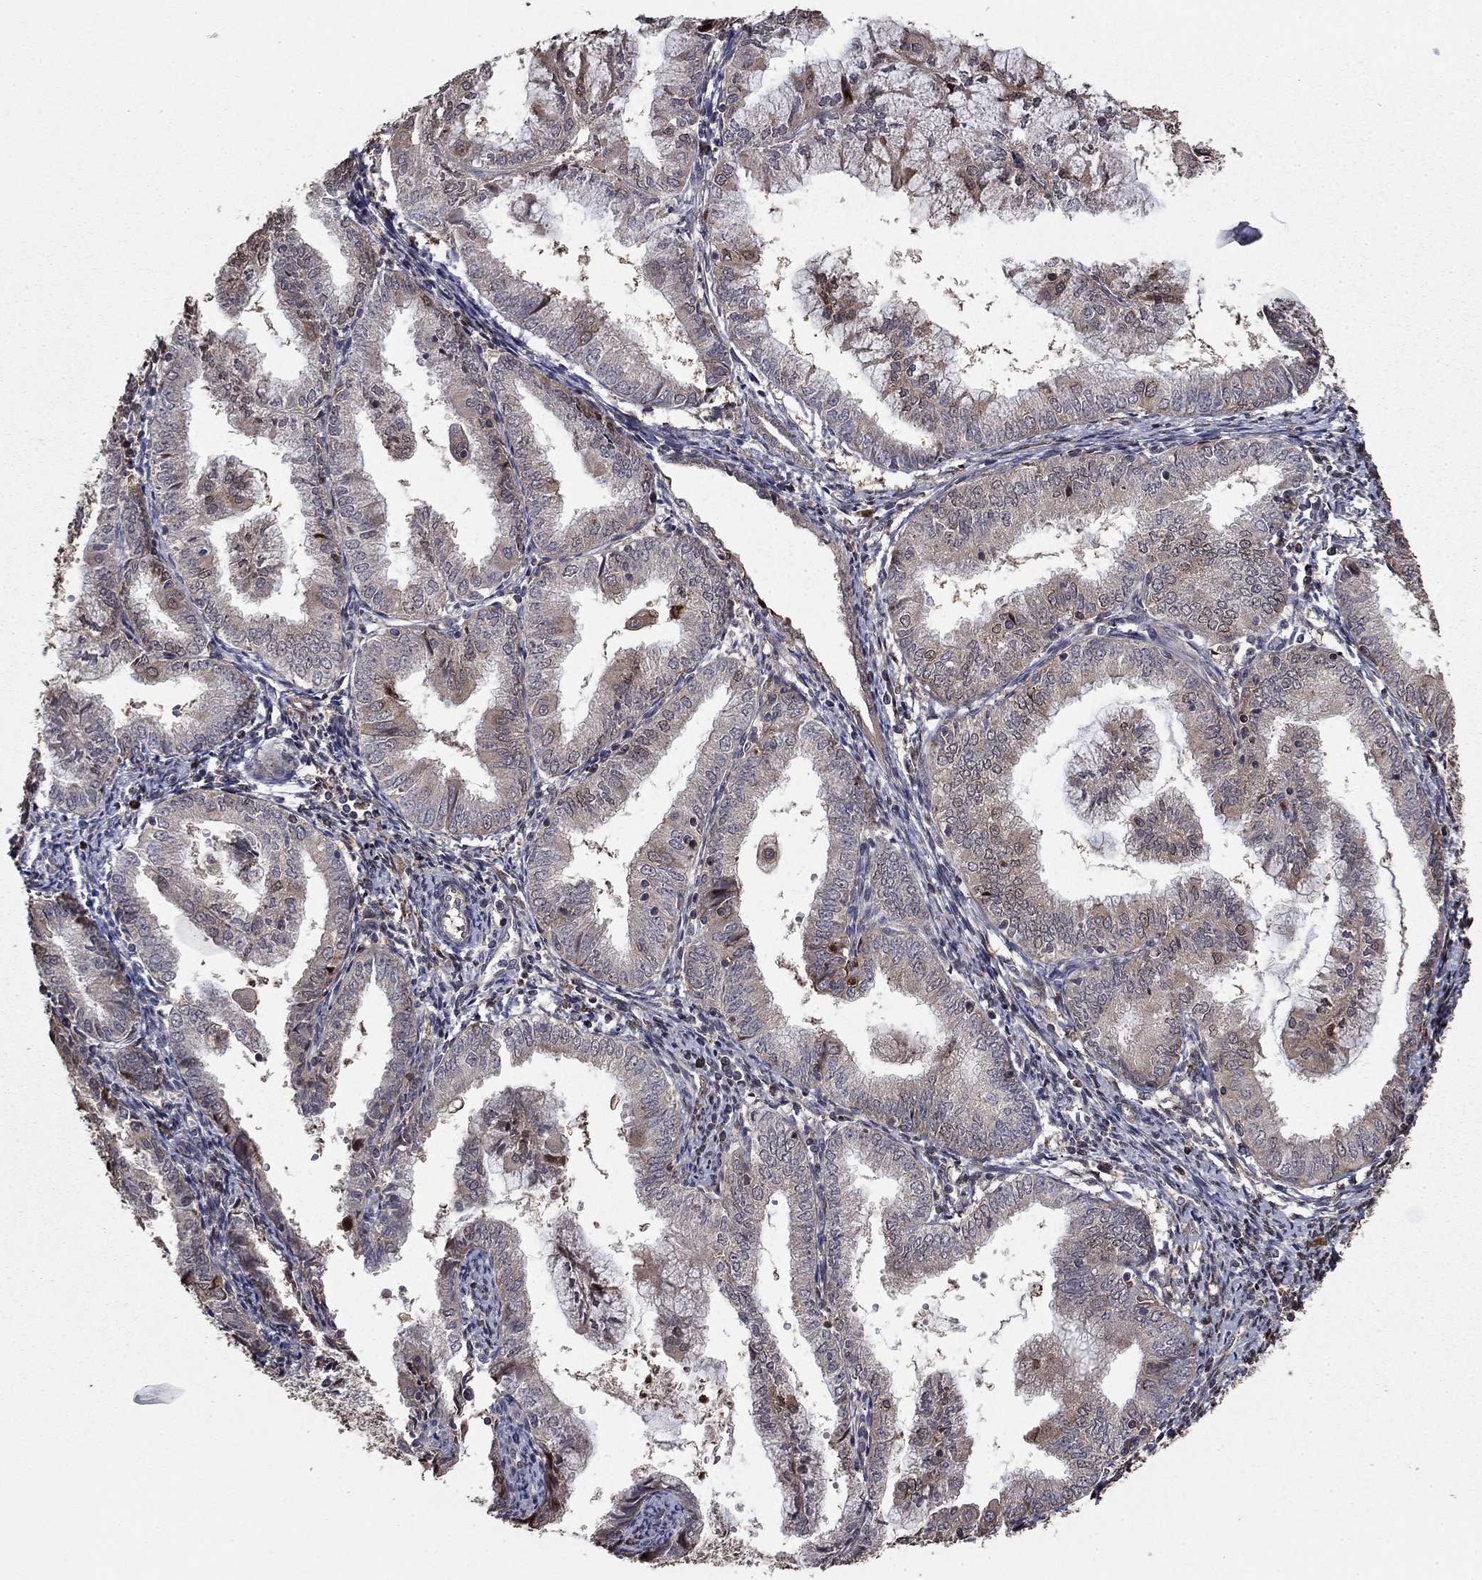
{"staining": {"intensity": "negative", "quantity": "none", "location": "none"}, "tissue": "endometrial cancer", "cell_type": "Tumor cells", "image_type": "cancer", "snomed": [{"axis": "morphology", "description": "Adenocarcinoma, NOS"}, {"axis": "topography", "description": "Endometrium"}], "caption": "This is an immunohistochemistry photomicrograph of human endometrial cancer (adenocarcinoma). There is no staining in tumor cells.", "gene": "GYG1", "patient": {"sex": "female", "age": 56}}